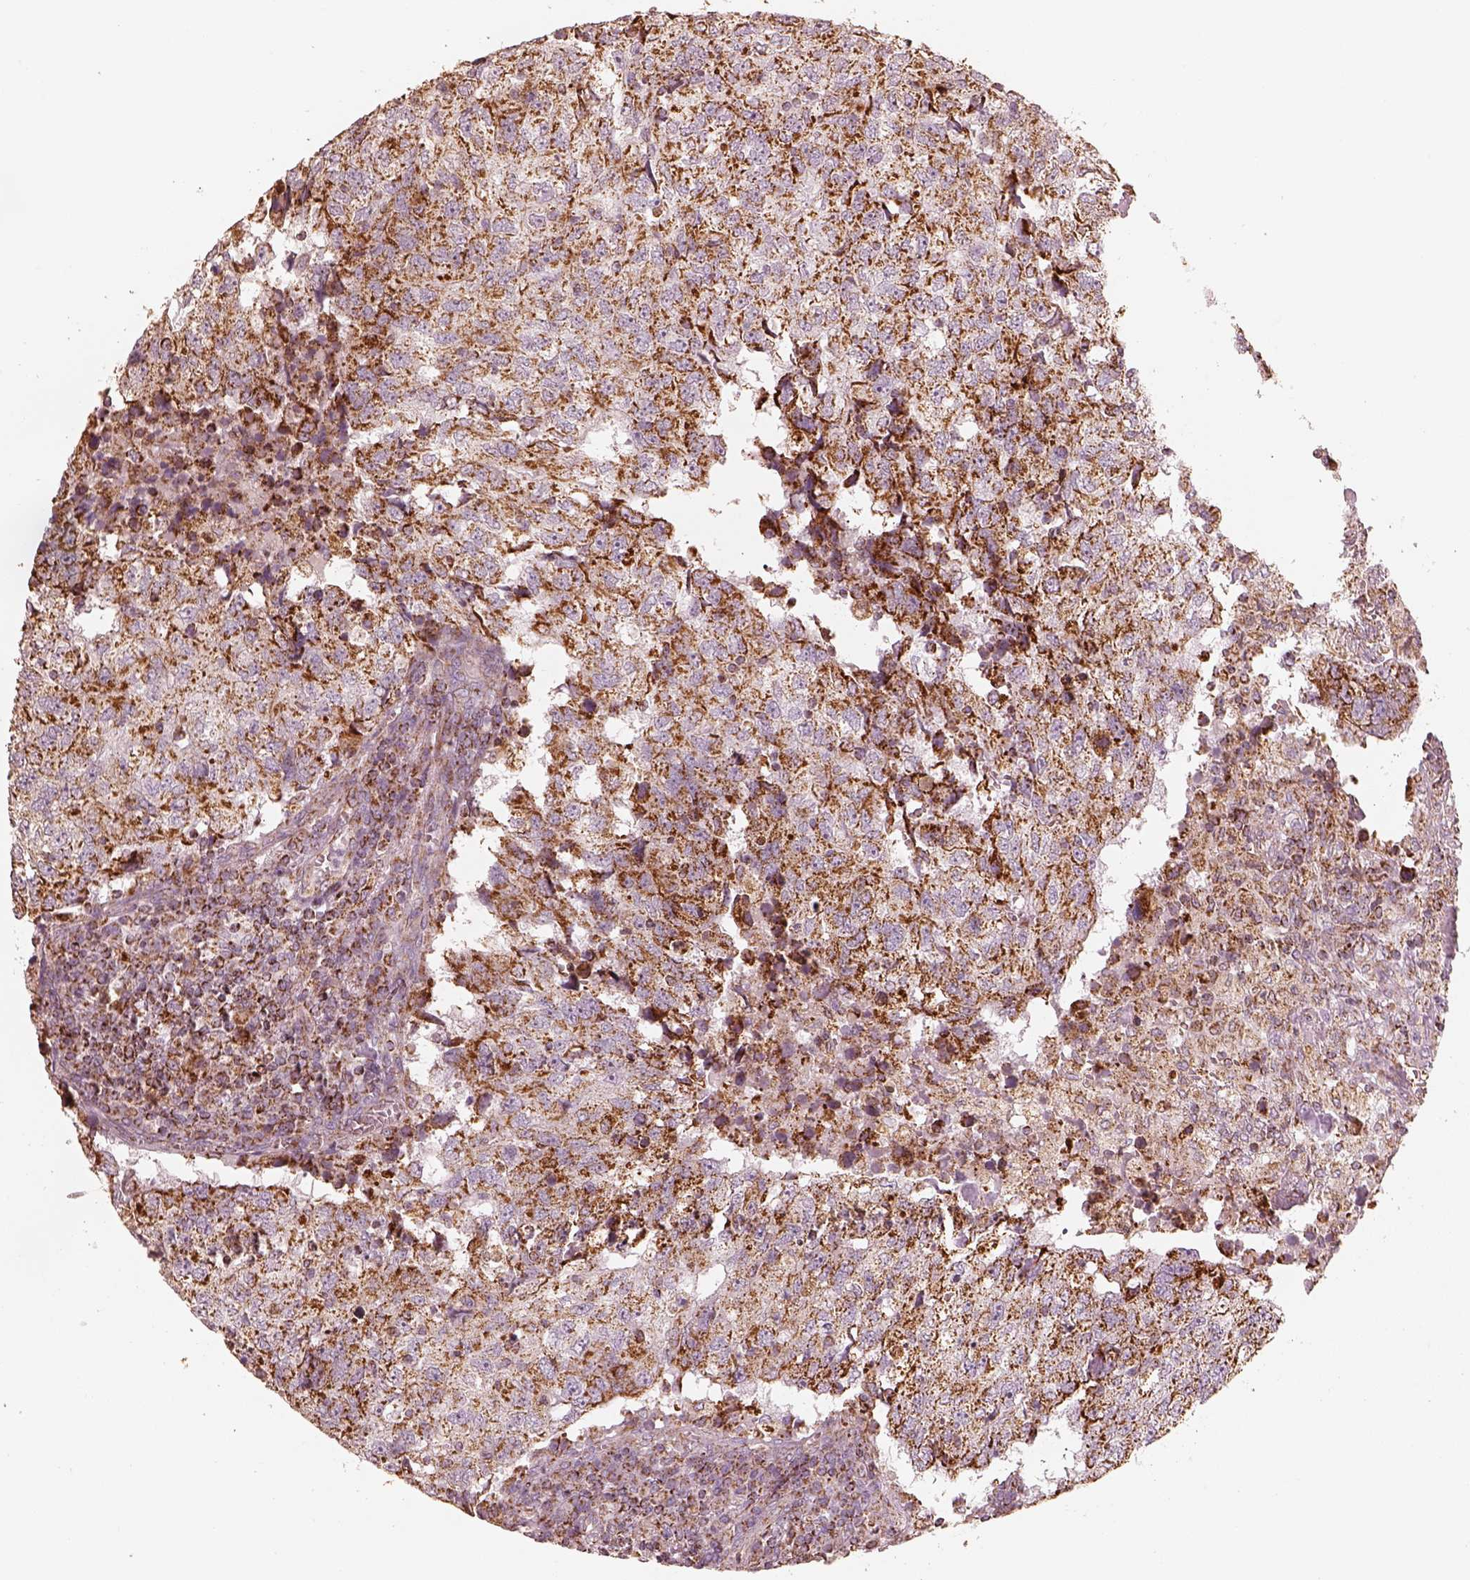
{"staining": {"intensity": "moderate", "quantity": ">75%", "location": "cytoplasmic/membranous"}, "tissue": "breast cancer", "cell_type": "Tumor cells", "image_type": "cancer", "snomed": [{"axis": "morphology", "description": "Duct carcinoma"}, {"axis": "topography", "description": "Breast"}], "caption": "The image displays staining of breast cancer, revealing moderate cytoplasmic/membranous protein expression (brown color) within tumor cells.", "gene": "ENTPD6", "patient": {"sex": "female", "age": 30}}